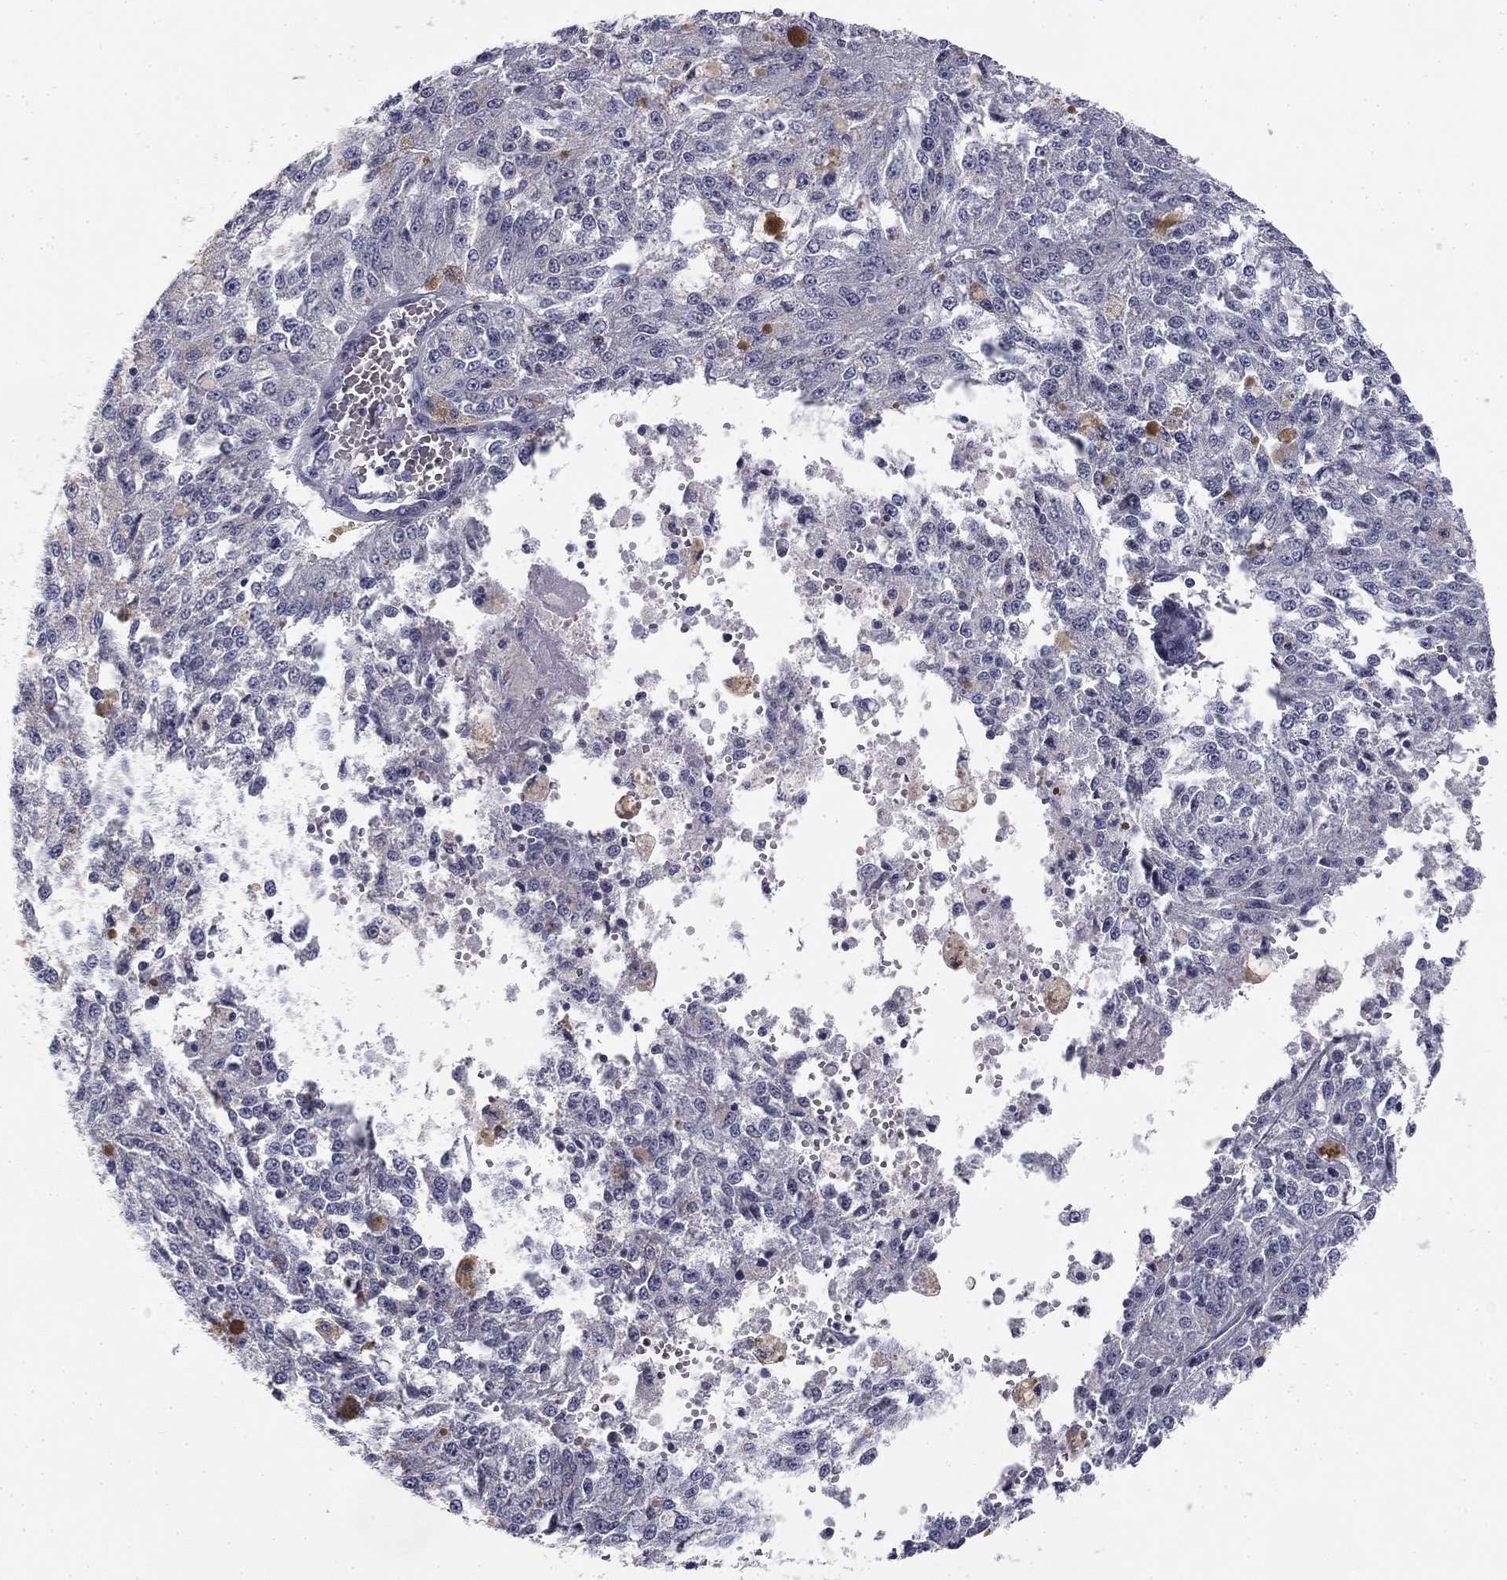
{"staining": {"intensity": "negative", "quantity": "none", "location": "none"}, "tissue": "melanoma", "cell_type": "Tumor cells", "image_type": "cancer", "snomed": [{"axis": "morphology", "description": "Malignant melanoma, Metastatic site"}, {"axis": "topography", "description": "Lymph node"}], "caption": "Tumor cells show no significant positivity in malignant melanoma (metastatic site).", "gene": "TRAT1", "patient": {"sex": "female", "age": 64}}